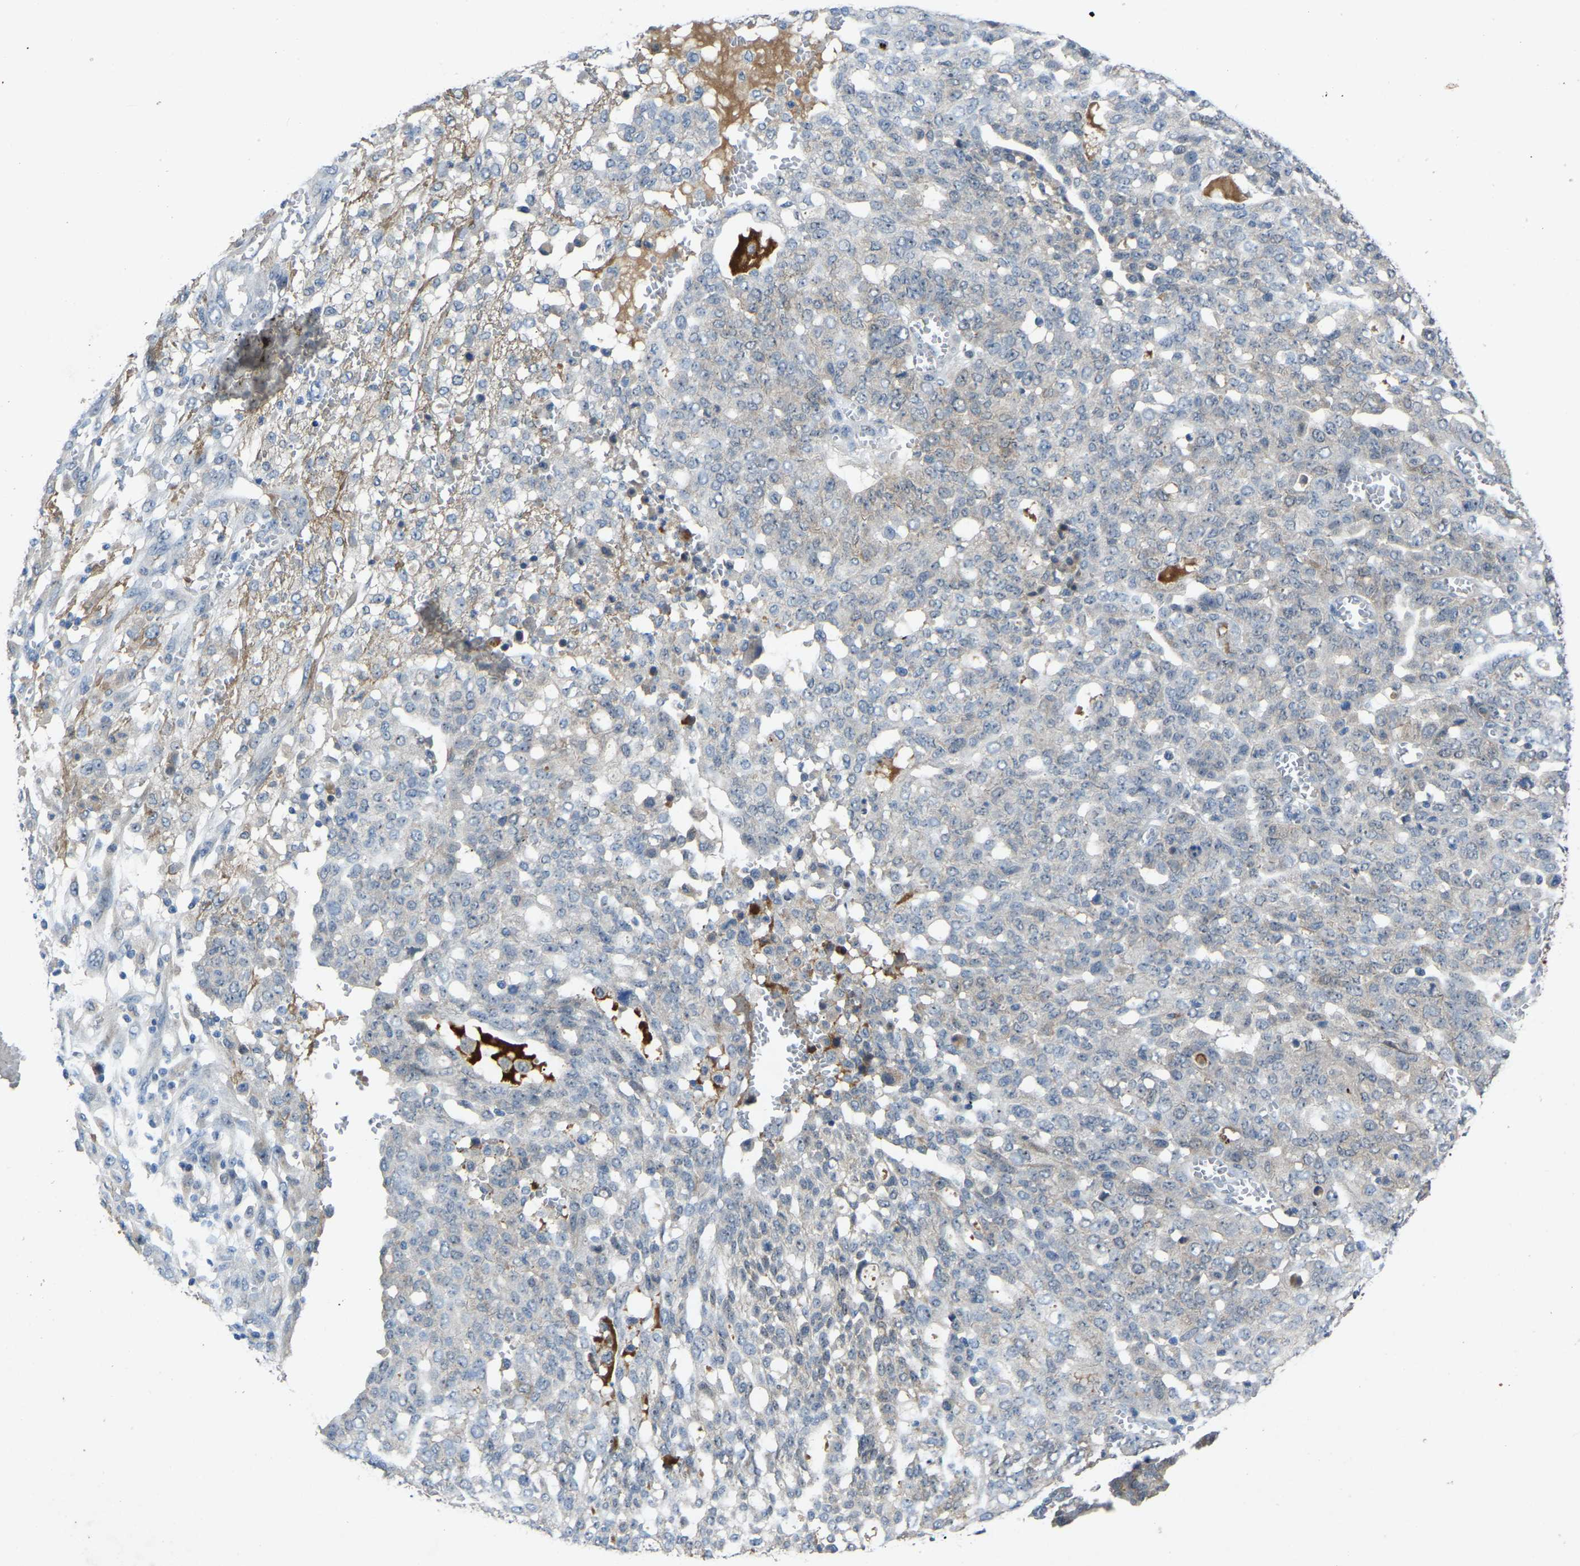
{"staining": {"intensity": "negative", "quantity": "none", "location": "none"}, "tissue": "ovarian cancer", "cell_type": "Tumor cells", "image_type": "cancer", "snomed": [{"axis": "morphology", "description": "Cystadenocarcinoma, serous, NOS"}, {"axis": "topography", "description": "Soft tissue"}, {"axis": "topography", "description": "Ovary"}], "caption": "Immunohistochemistry (IHC) micrograph of ovarian serous cystadenocarcinoma stained for a protein (brown), which exhibits no positivity in tumor cells.", "gene": "FHIT", "patient": {"sex": "female", "age": 57}}